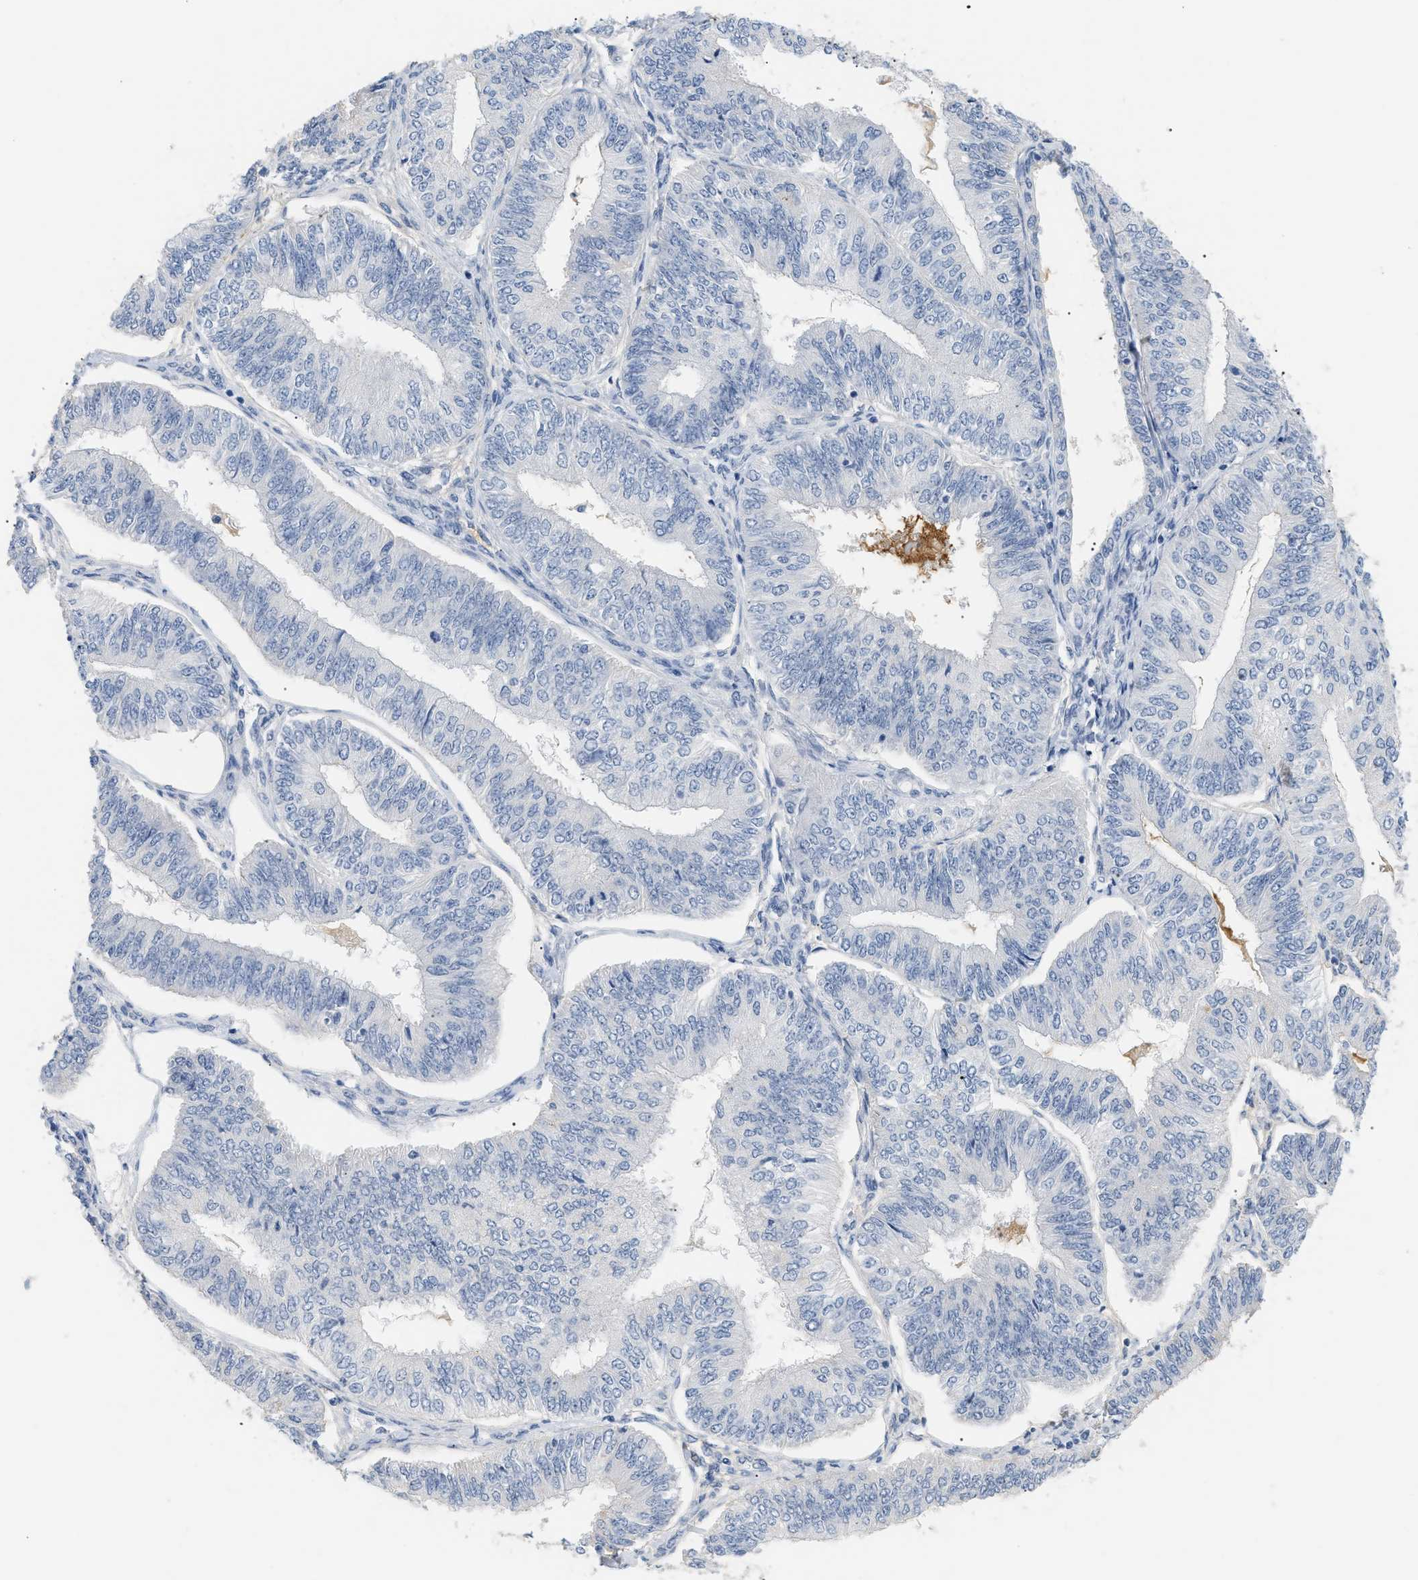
{"staining": {"intensity": "negative", "quantity": "none", "location": "none"}, "tissue": "endometrial cancer", "cell_type": "Tumor cells", "image_type": "cancer", "snomed": [{"axis": "morphology", "description": "Adenocarcinoma, NOS"}, {"axis": "topography", "description": "Endometrium"}], "caption": "DAB (3,3'-diaminobenzidine) immunohistochemical staining of endometrial cancer demonstrates no significant positivity in tumor cells.", "gene": "CFH", "patient": {"sex": "female", "age": 58}}